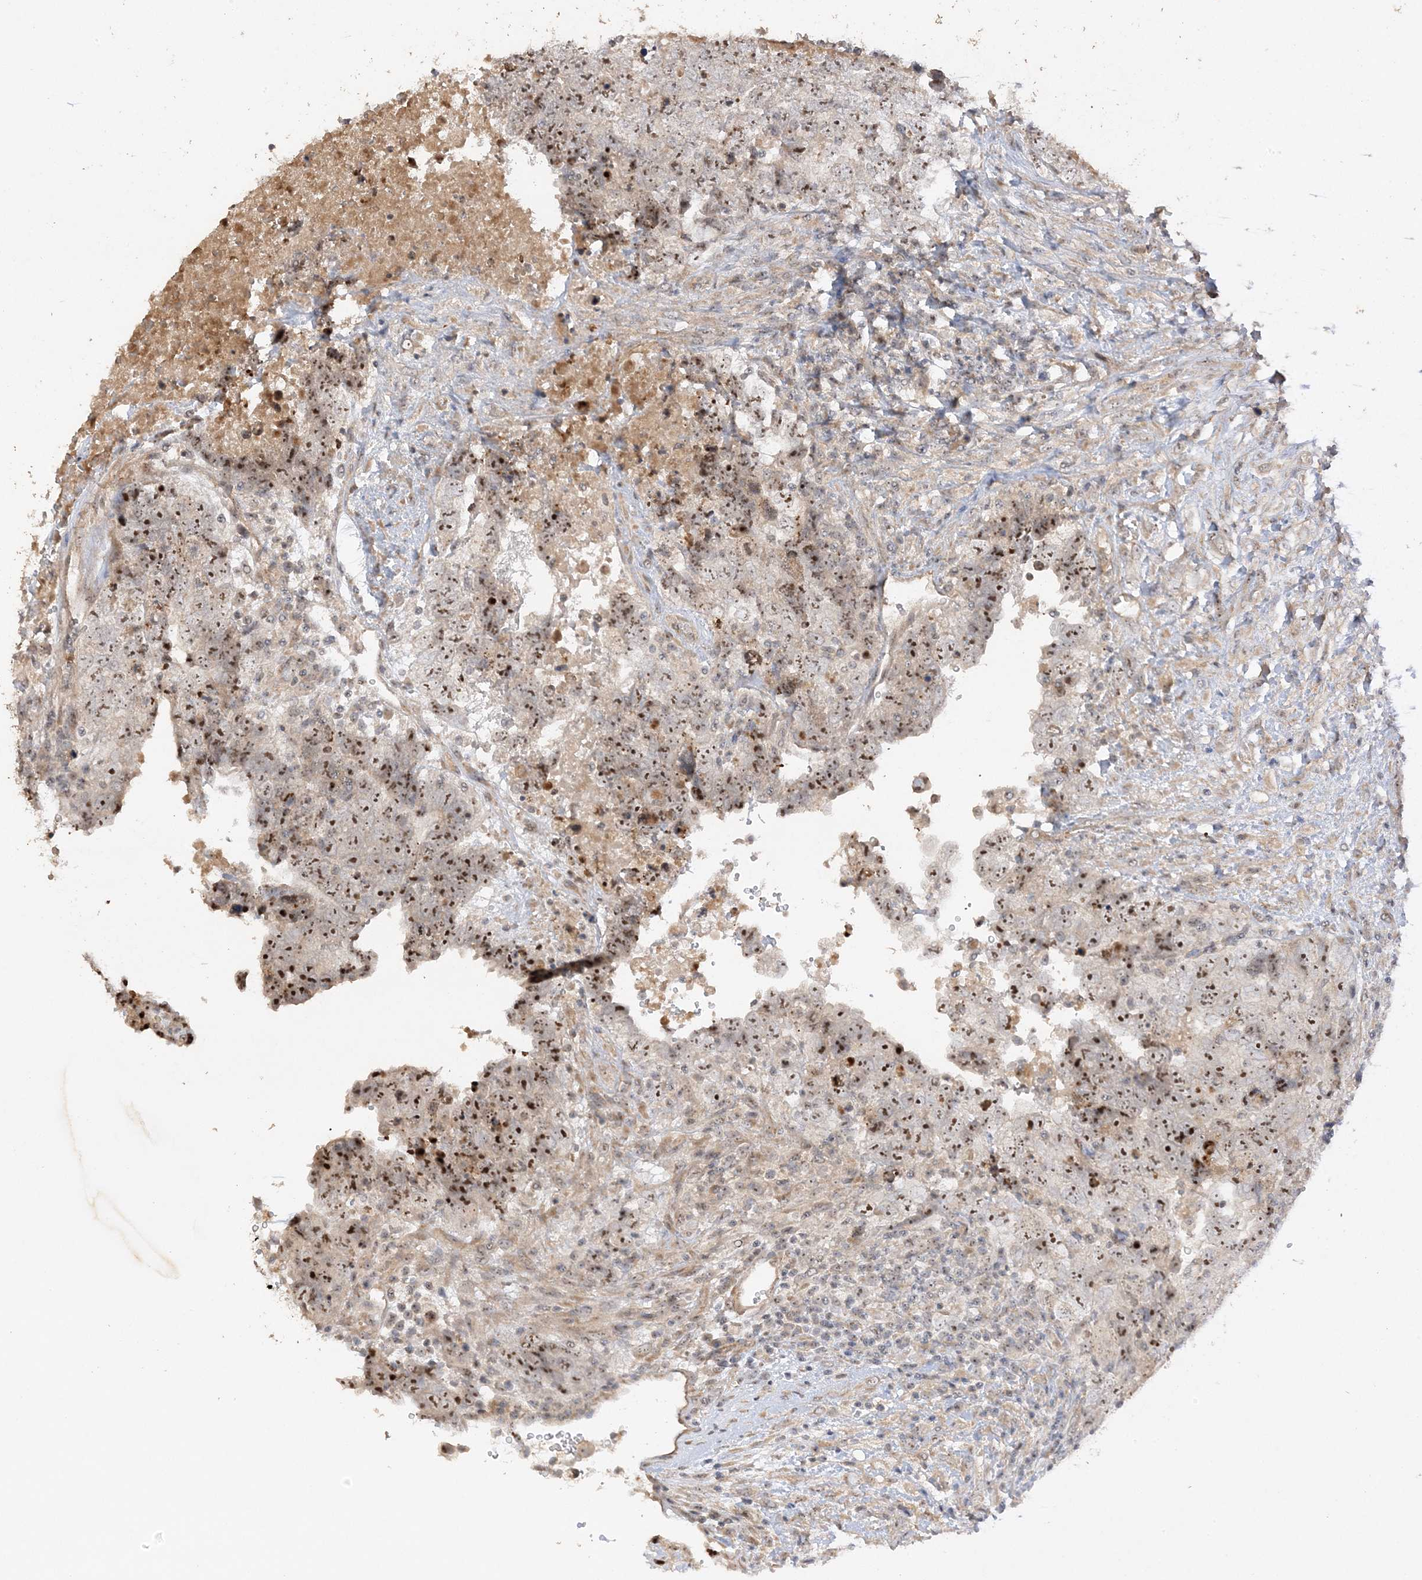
{"staining": {"intensity": "strong", "quantity": "25%-75%", "location": "nuclear"}, "tissue": "testis cancer", "cell_type": "Tumor cells", "image_type": "cancer", "snomed": [{"axis": "morphology", "description": "Carcinoma, Embryonal, NOS"}, {"axis": "topography", "description": "Testis"}], "caption": "This photomicrograph demonstrates embryonal carcinoma (testis) stained with immunohistochemistry to label a protein in brown. The nuclear of tumor cells show strong positivity for the protein. Nuclei are counter-stained blue.", "gene": "DDX18", "patient": {"sex": "male", "age": 37}}